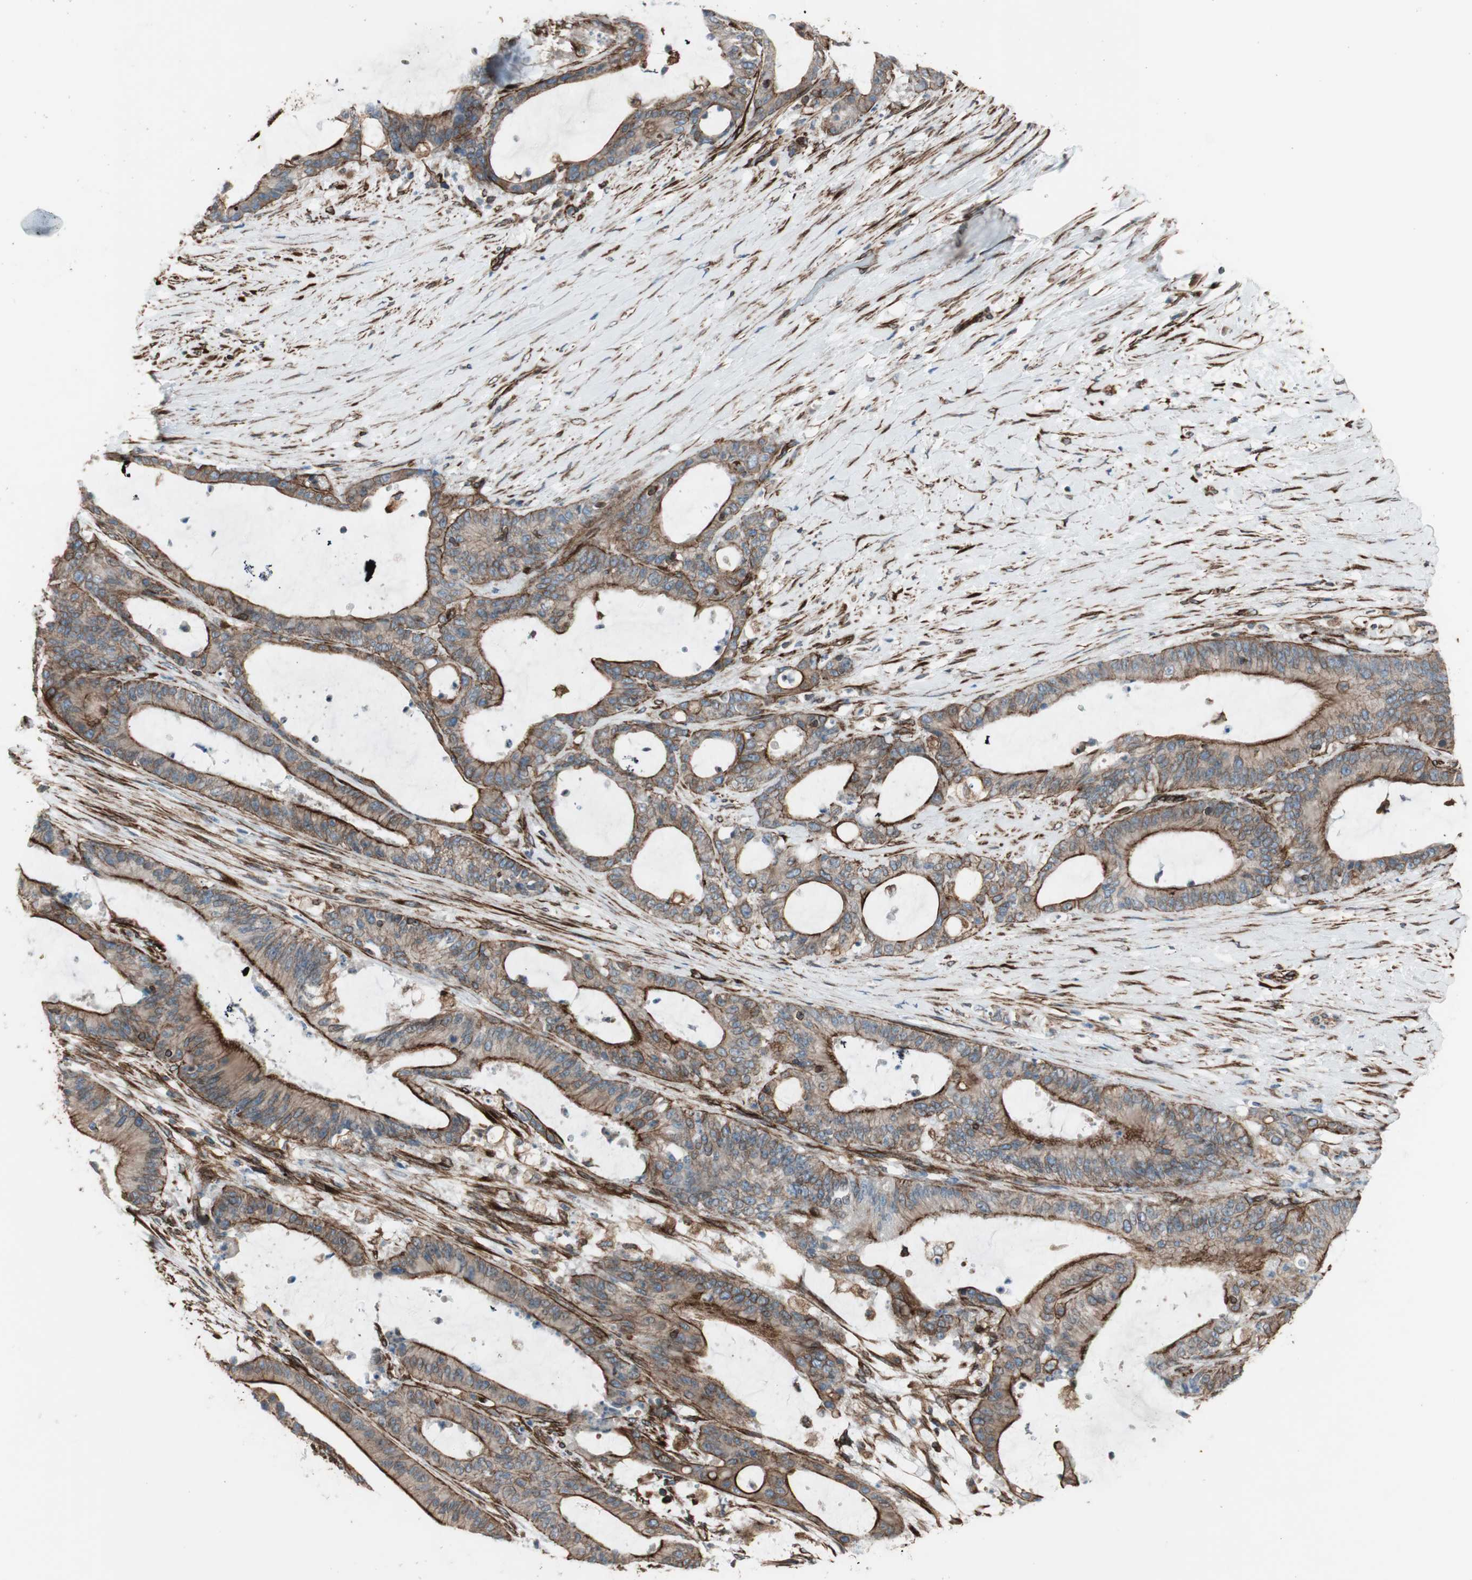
{"staining": {"intensity": "strong", "quantity": ">75%", "location": "cytoplasmic/membranous"}, "tissue": "liver cancer", "cell_type": "Tumor cells", "image_type": "cancer", "snomed": [{"axis": "morphology", "description": "Cholangiocarcinoma"}, {"axis": "topography", "description": "Liver"}], "caption": "An immunohistochemistry photomicrograph of tumor tissue is shown. Protein staining in brown highlights strong cytoplasmic/membranous positivity in liver cancer within tumor cells. The staining is performed using DAB (3,3'-diaminobenzidine) brown chromogen to label protein expression. The nuclei are counter-stained blue using hematoxylin.", "gene": "TCTA", "patient": {"sex": "female", "age": 73}}